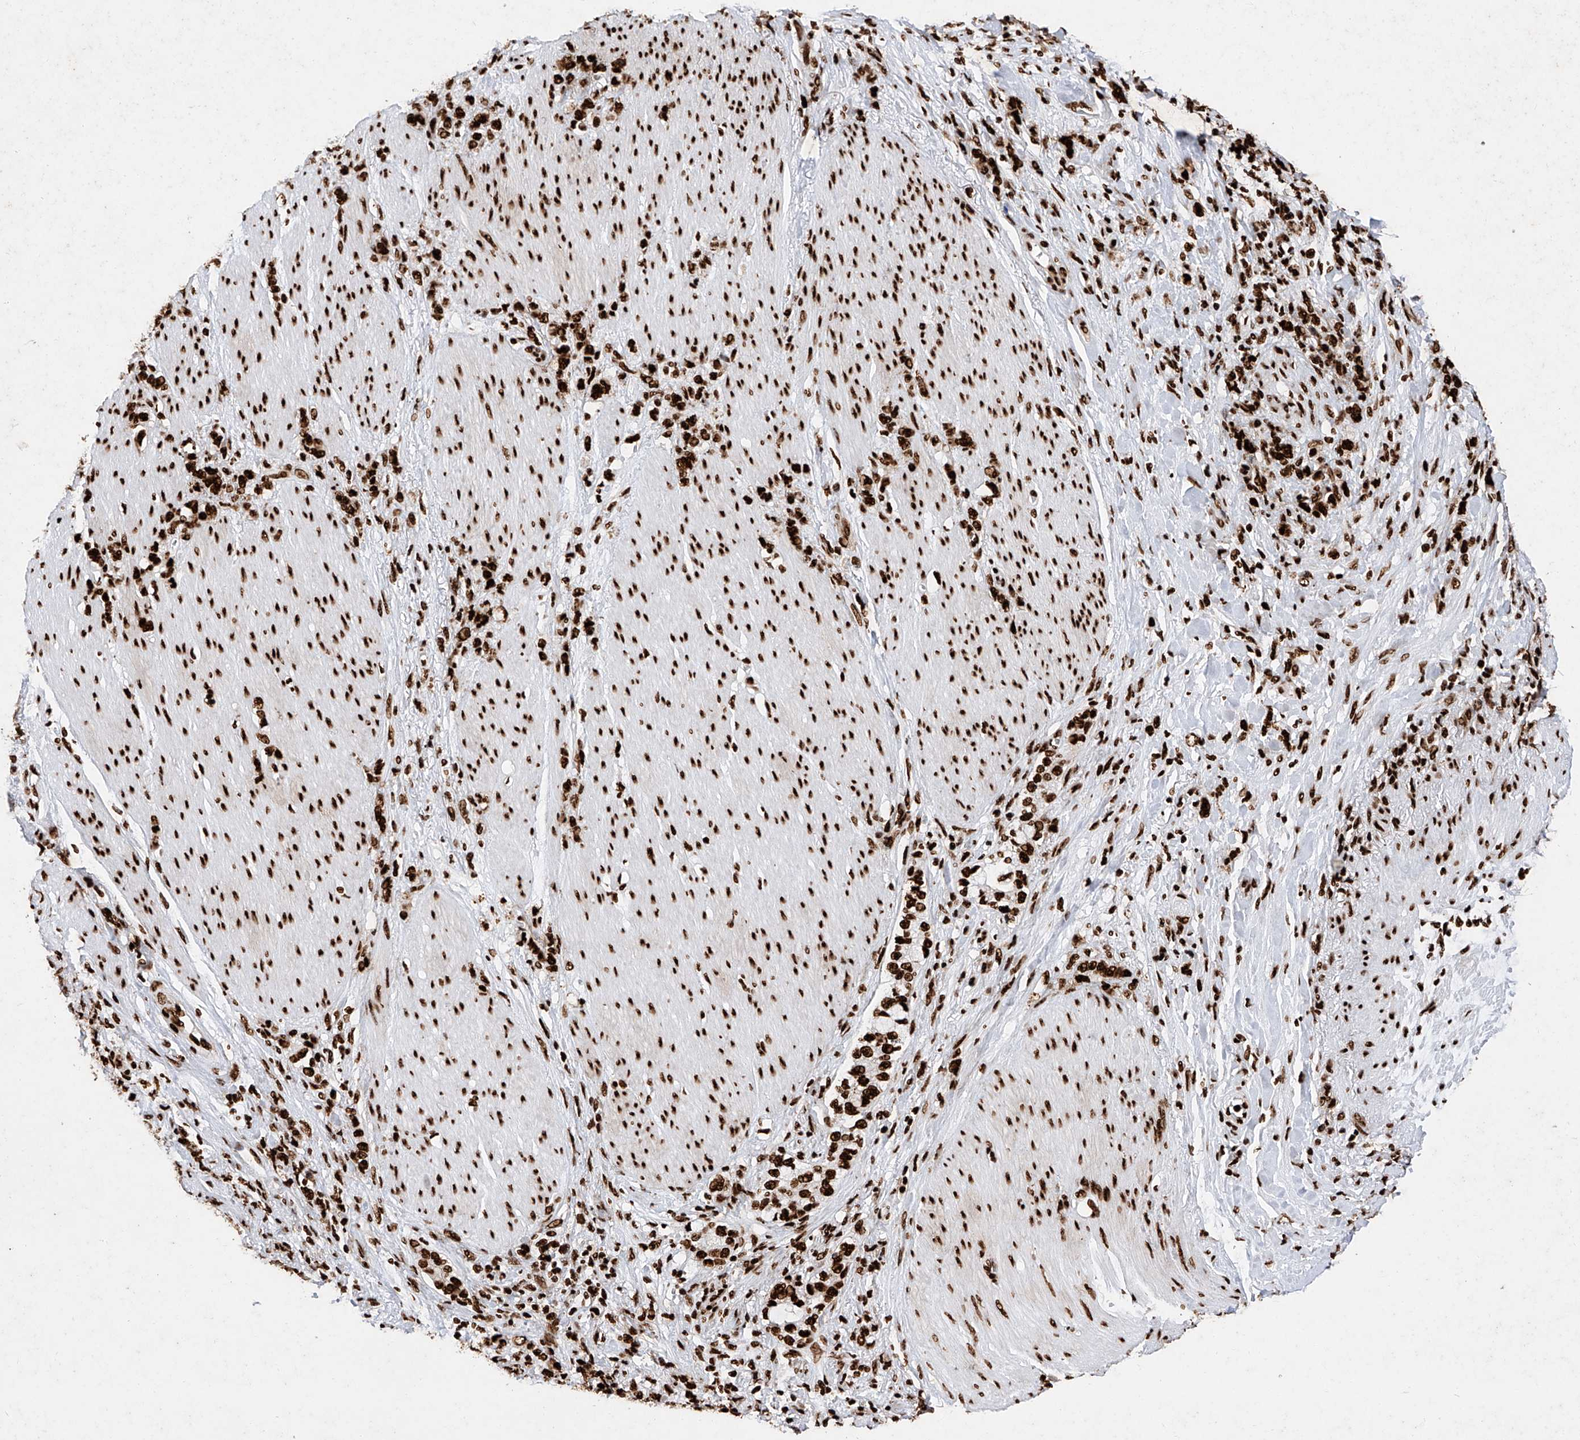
{"staining": {"intensity": "strong", "quantity": ">75%", "location": "nuclear"}, "tissue": "stomach cancer", "cell_type": "Tumor cells", "image_type": "cancer", "snomed": [{"axis": "morphology", "description": "Adenocarcinoma, NOS"}, {"axis": "topography", "description": "Stomach, lower"}], "caption": "This is a photomicrograph of IHC staining of stomach cancer, which shows strong positivity in the nuclear of tumor cells.", "gene": "SRSF6", "patient": {"sex": "male", "age": 88}}